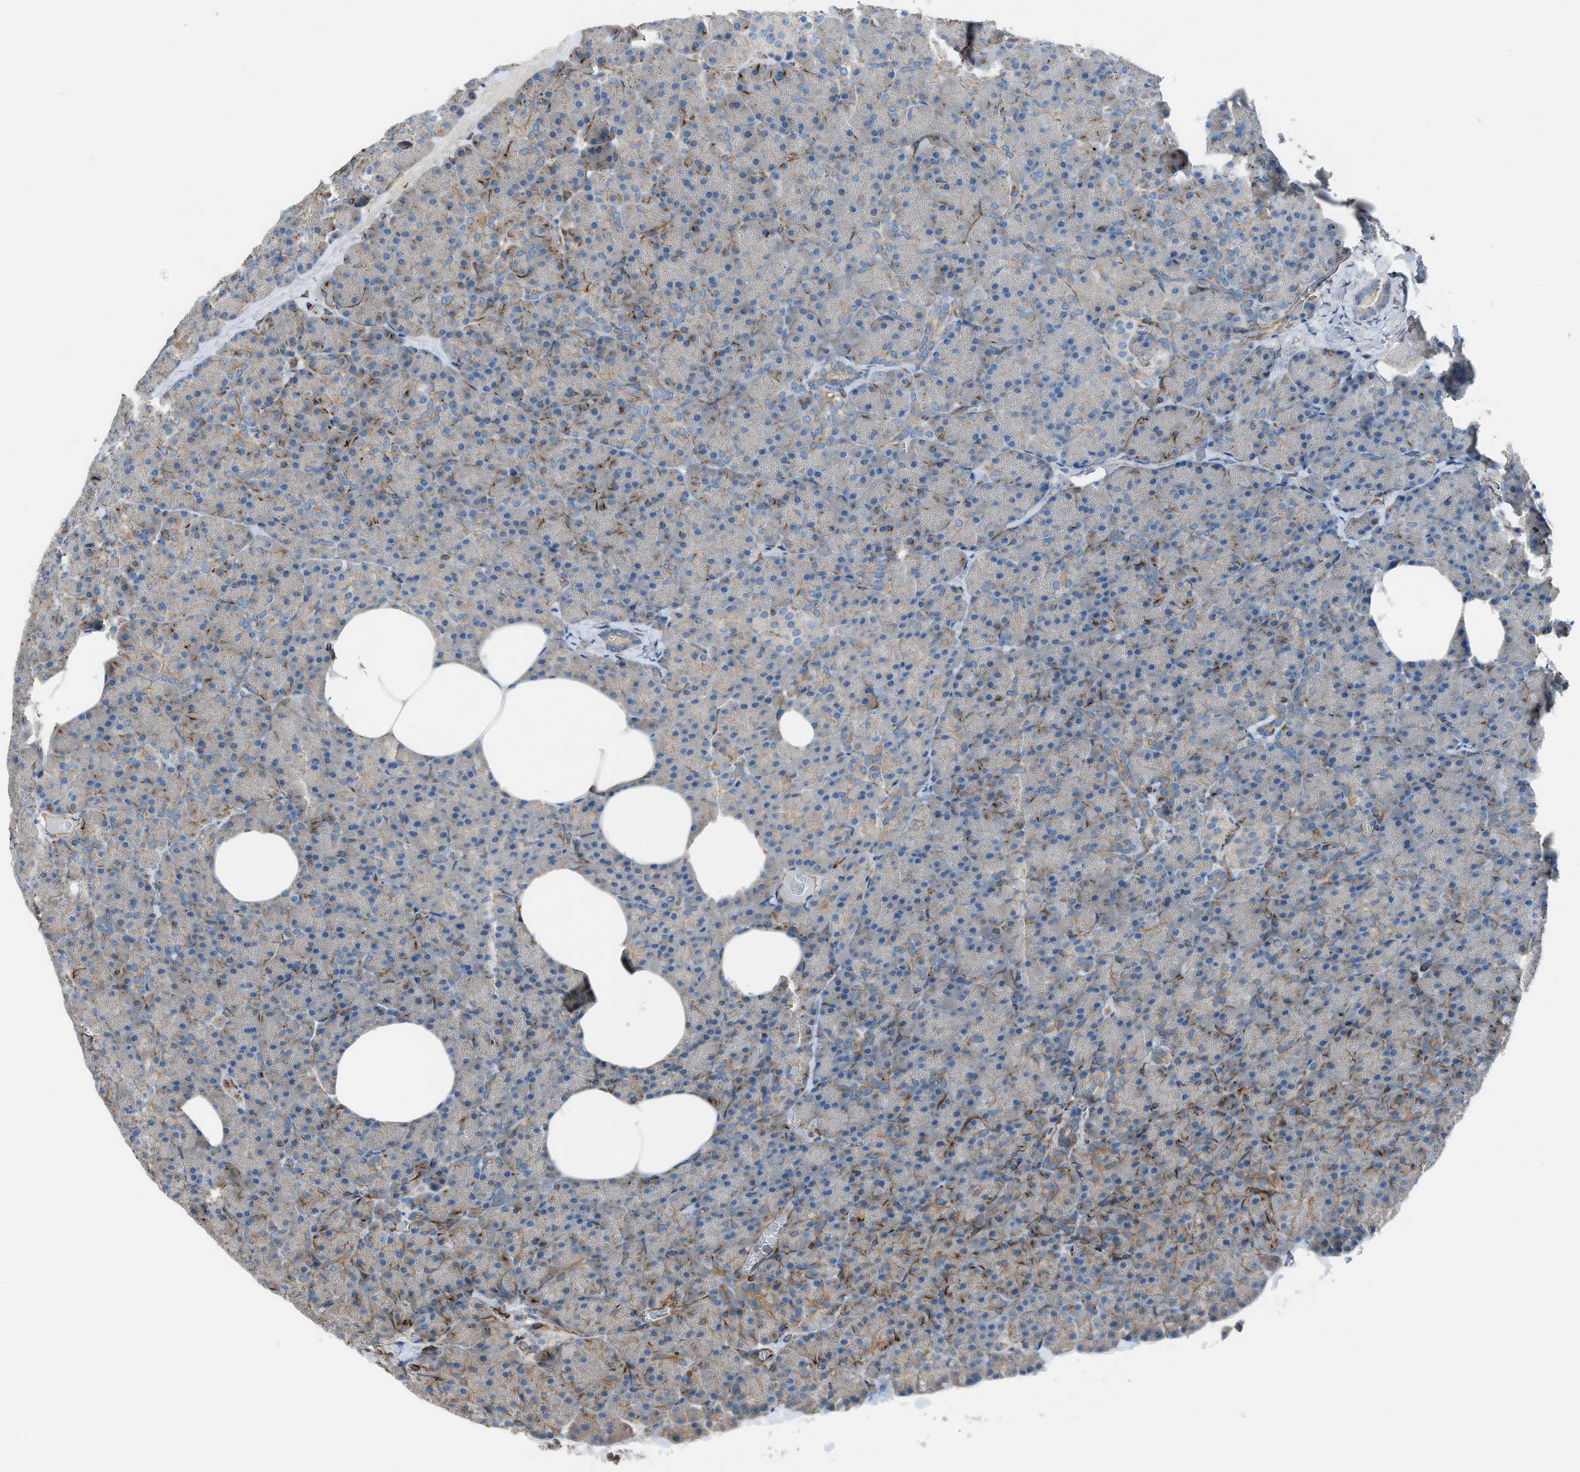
{"staining": {"intensity": "weak", "quantity": ">75%", "location": "cytoplasmic/membranous"}, "tissue": "pancreas", "cell_type": "Exocrine glandular cells", "image_type": "normal", "snomed": [{"axis": "morphology", "description": "Normal tissue, NOS"}, {"axis": "topography", "description": "Pancreas"}], "caption": "About >75% of exocrine glandular cells in unremarkable pancreas reveal weak cytoplasmic/membranous protein positivity as visualized by brown immunohistochemical staining.", "gene": "CABP7", "patient": {"sex": "female", "age": 35}}